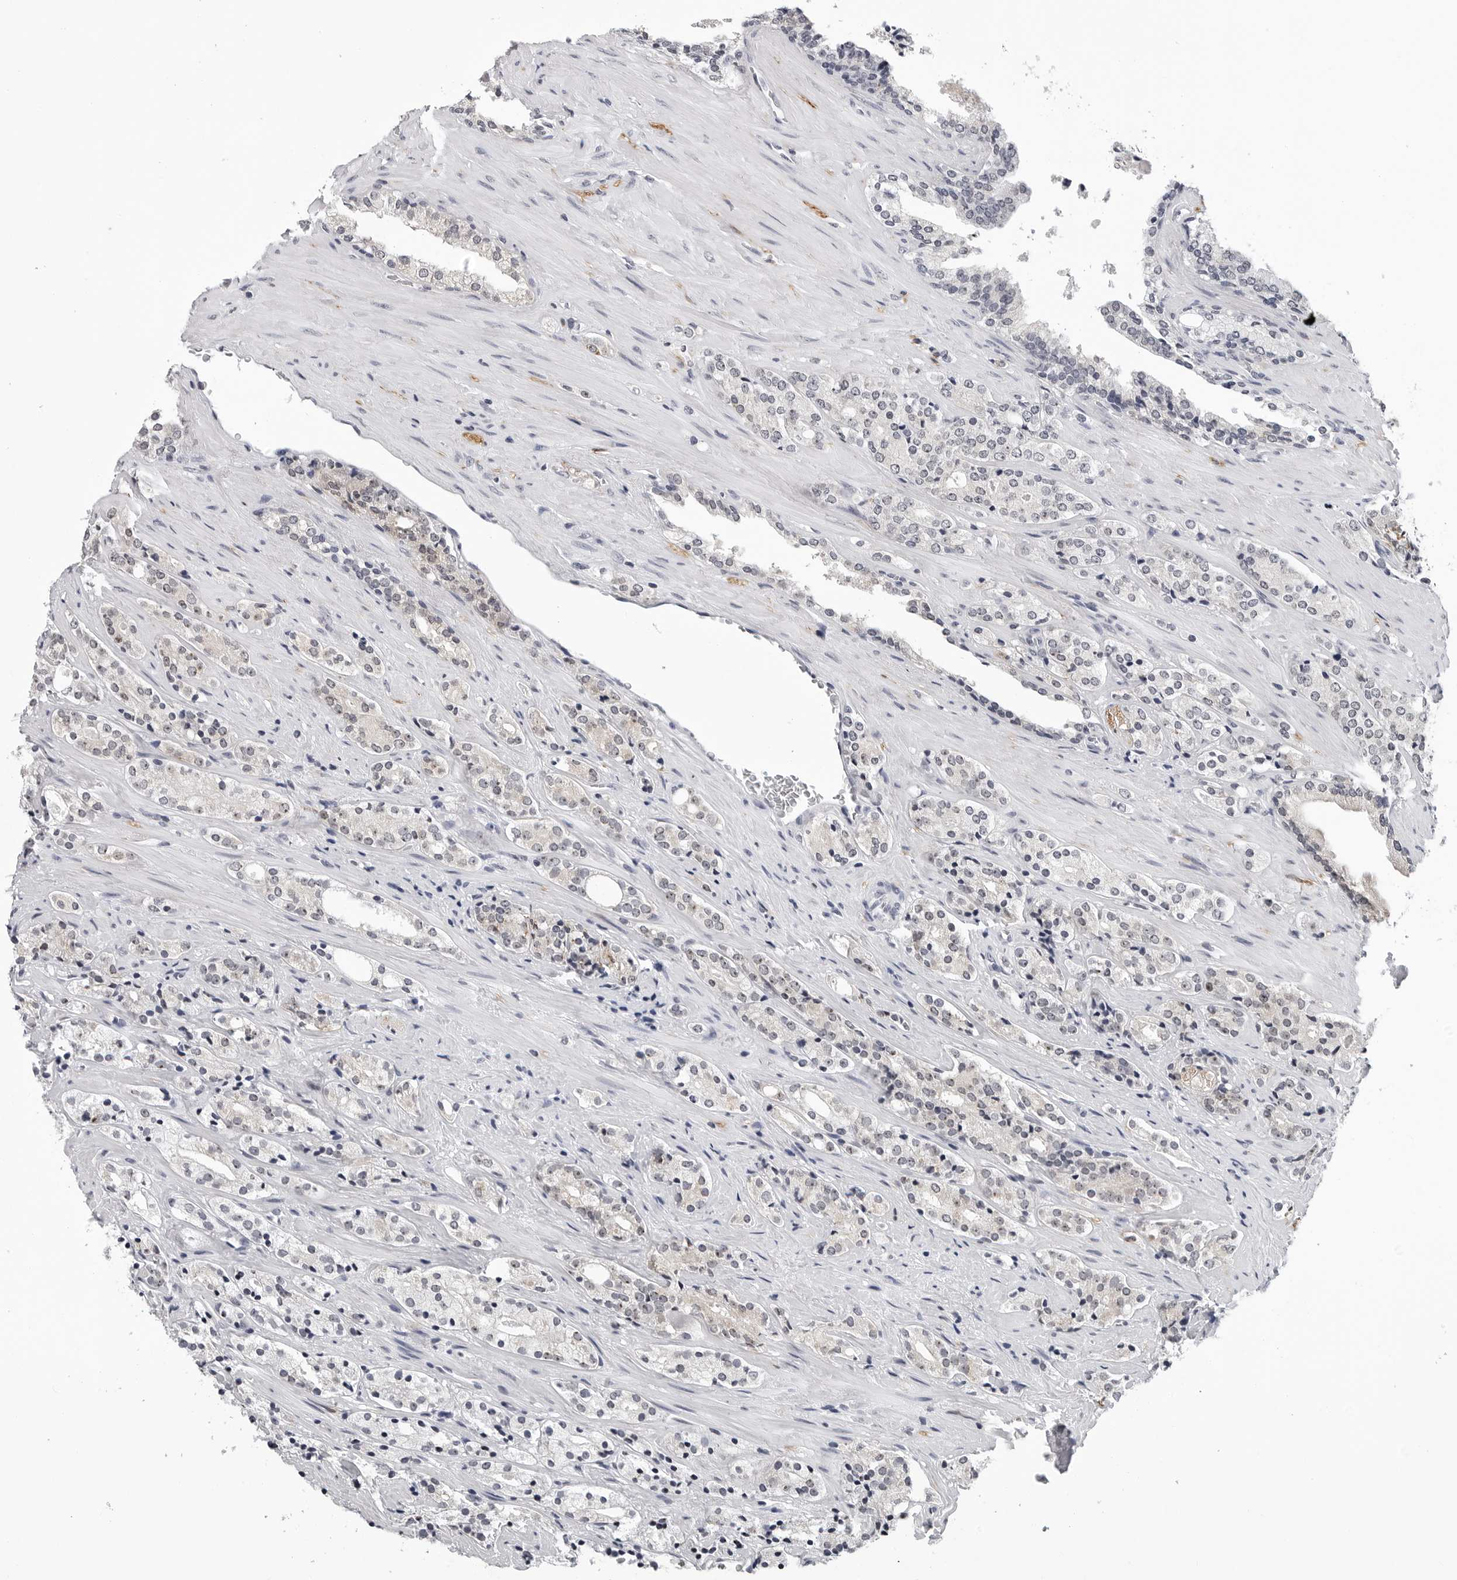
{"staining": {"intensity": "negative", "quantity": "none", "location": "none"}, "tissue": "prostate cancer", "cell_type": "Tumor cells", "image_type": "cancer", "snomed": [{"axis": "morphology", "description": "Adenocarcinoma, High grade"}, {"axis": "topography", "description": "Prostate"}], "caption": "Immunohistochemistry photomicrograph of prostate cancer (high-grade adenocarcinoma) stained for a protein (brown), which demonstrates no expression in tumor cells.", "gene": "GNL2", "patient": {"sex": "male", "age": 71}}